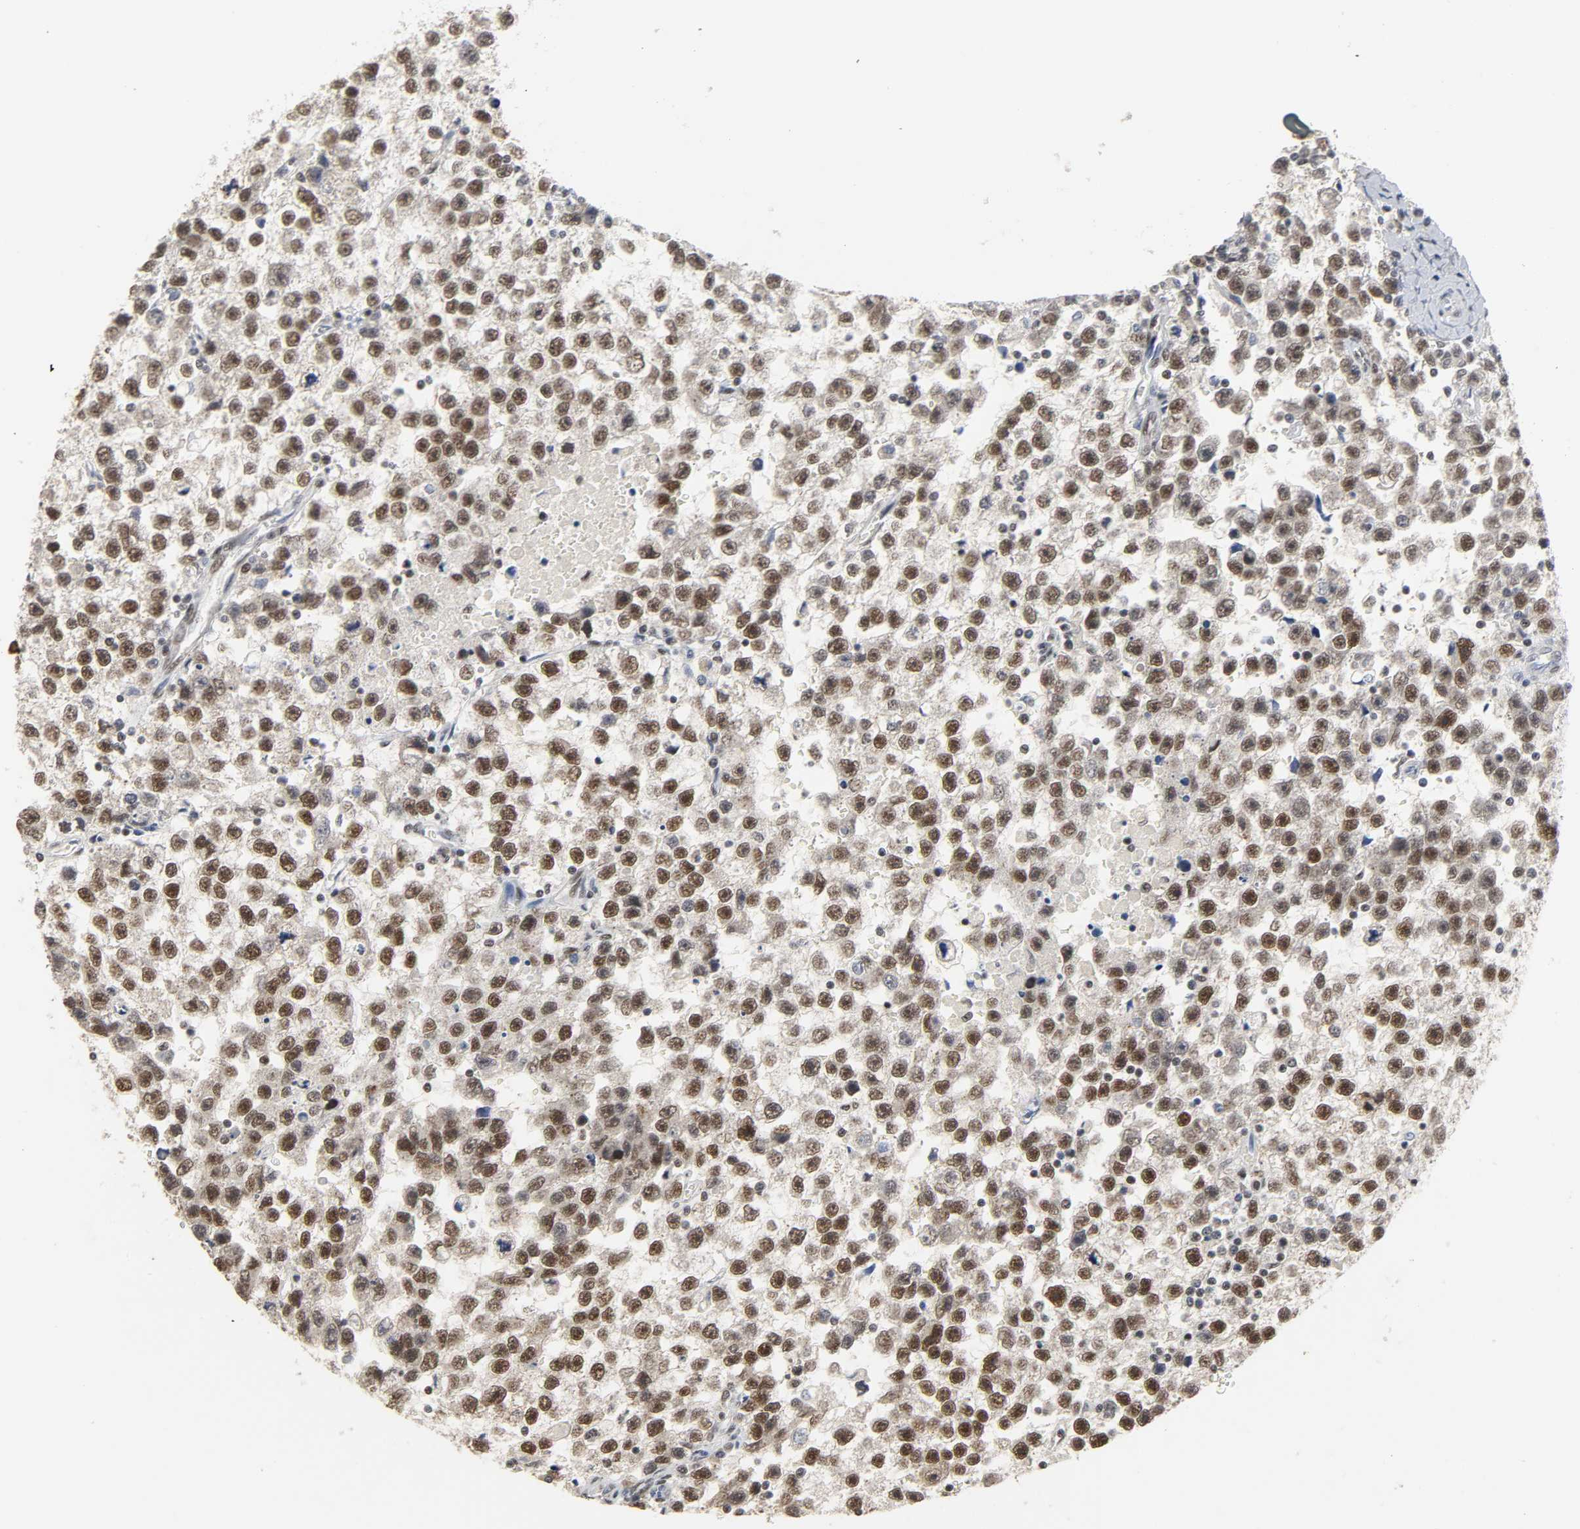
{"staining": {"intensity": "strong", "quantity": ">75%", "location": "nuclear"}, "tissue": "testis cancer", "cell_type": "Tumor cells", "image_type": "cancer", "snomed": [{"axis": "morphology", "description": "Seminoma, NOS"}, {"axis": "topography", "description": "Testis"}], "caption": "Approximately >75% of tumor cells in human testis seminoma show strong nuclear protein staining as visualized by brown immunohistochemical staining.", "gene": "NCOA6", "patient": {"sex": "male", "age": 33}}